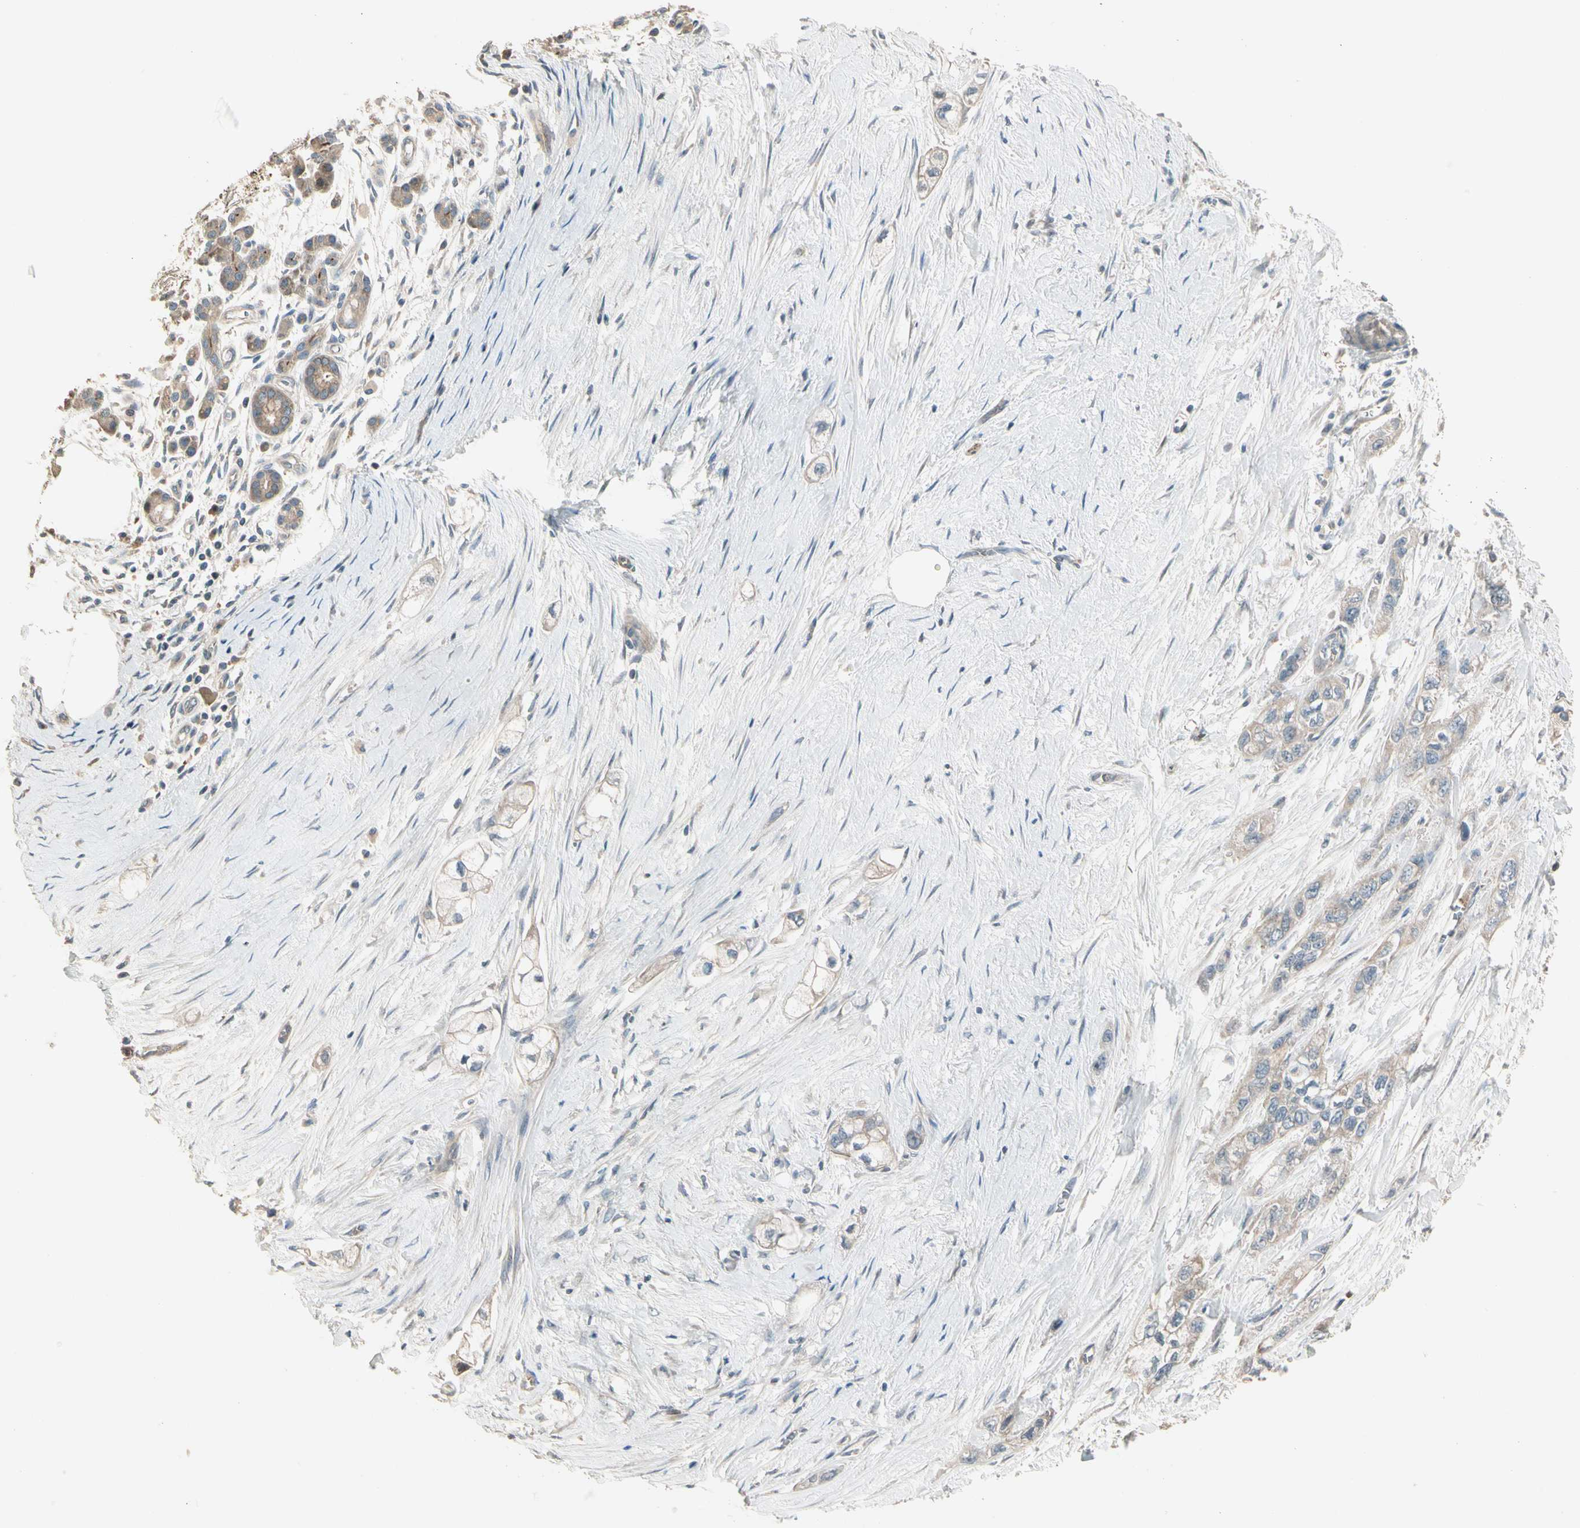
{"staining": {"intensity": "weak", "quantity": ">75%", "location": "cytoplasmic/membranous"}, "tissue": "pancreatic cancer", "cell_type": "Tumor cells", "image_type": "cancer", "snomed": [{"axis": "morphology", "description": "Adenocarcinoma, NOS"}, {"axis": "topography", "description": "Pancreas"}], "caption": "Immunohistochemistry histopathology image of neoplastic tissue: adenocarcinoma (pancreatic) stained using immunohistochemistry demonstrates low levels of weak protein expression localized specifically in the cytoplasmic/membranous of tumor cells, appearing as a cytoplasmic/membranous brown color.", "gene": "TNFRSF21", "patient": {"sex": "male", "age": 74}}